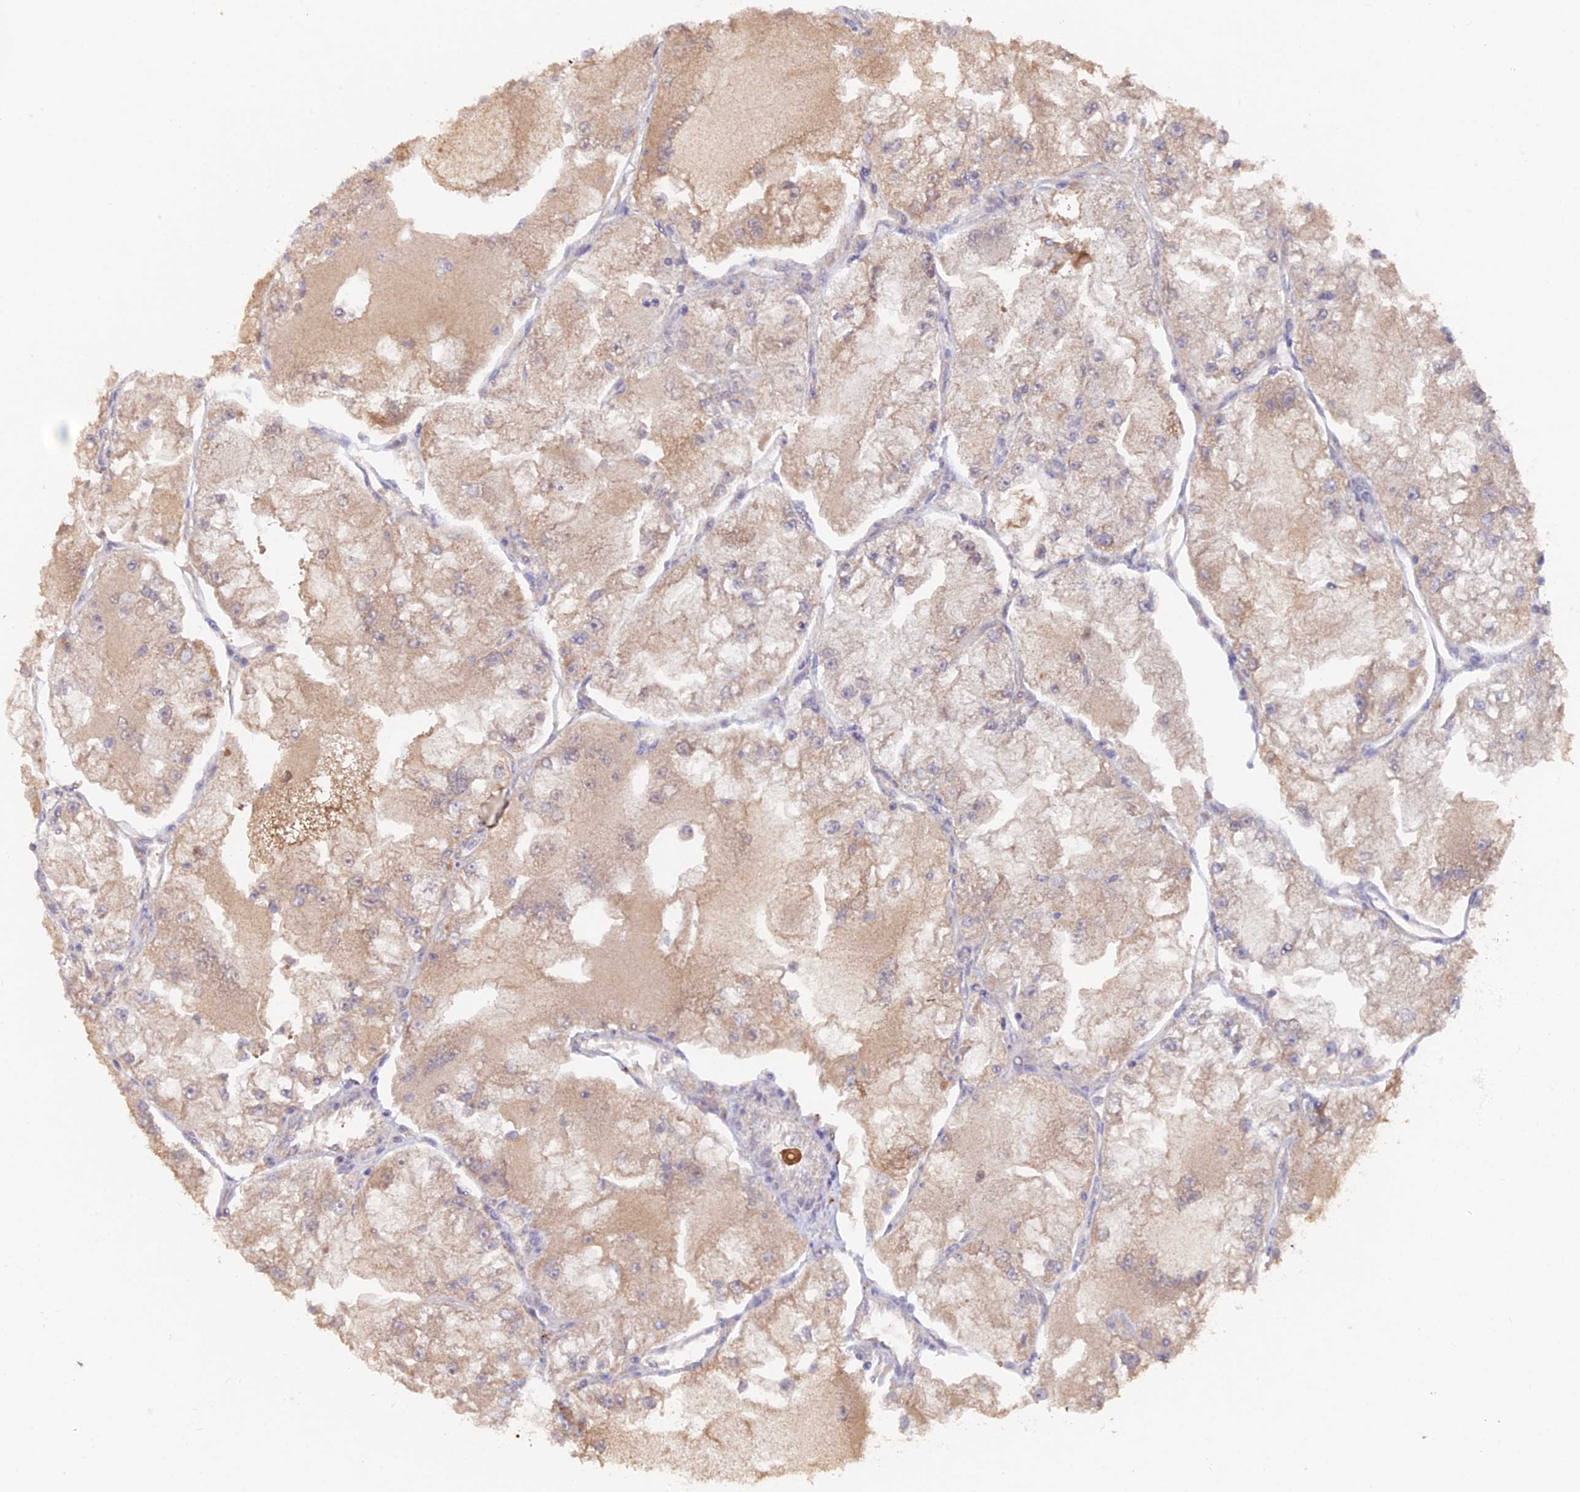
{"staining": {"intensity": "weak", "quantity": ">75%", "location": "cytoplasmic/membranous"}, "tissue": "renal cancer", "cell_type": "Tumor cells", "image_type": "cancer", "snomed": [{"axis": "morphology", "description": "Adenocarcinoma, NOS"}, {"axis": "topography", "description": "Kidney"}], "caption": "Adenocarcinoma (renal) tissue exhibits weak cytoplasmic/membranous expression in approximately >75% of tumor cells (IHC, brightfield microscopy, high magnification).", "gene": "IFT22", "patient": {"sex": "female", "age": 72}}